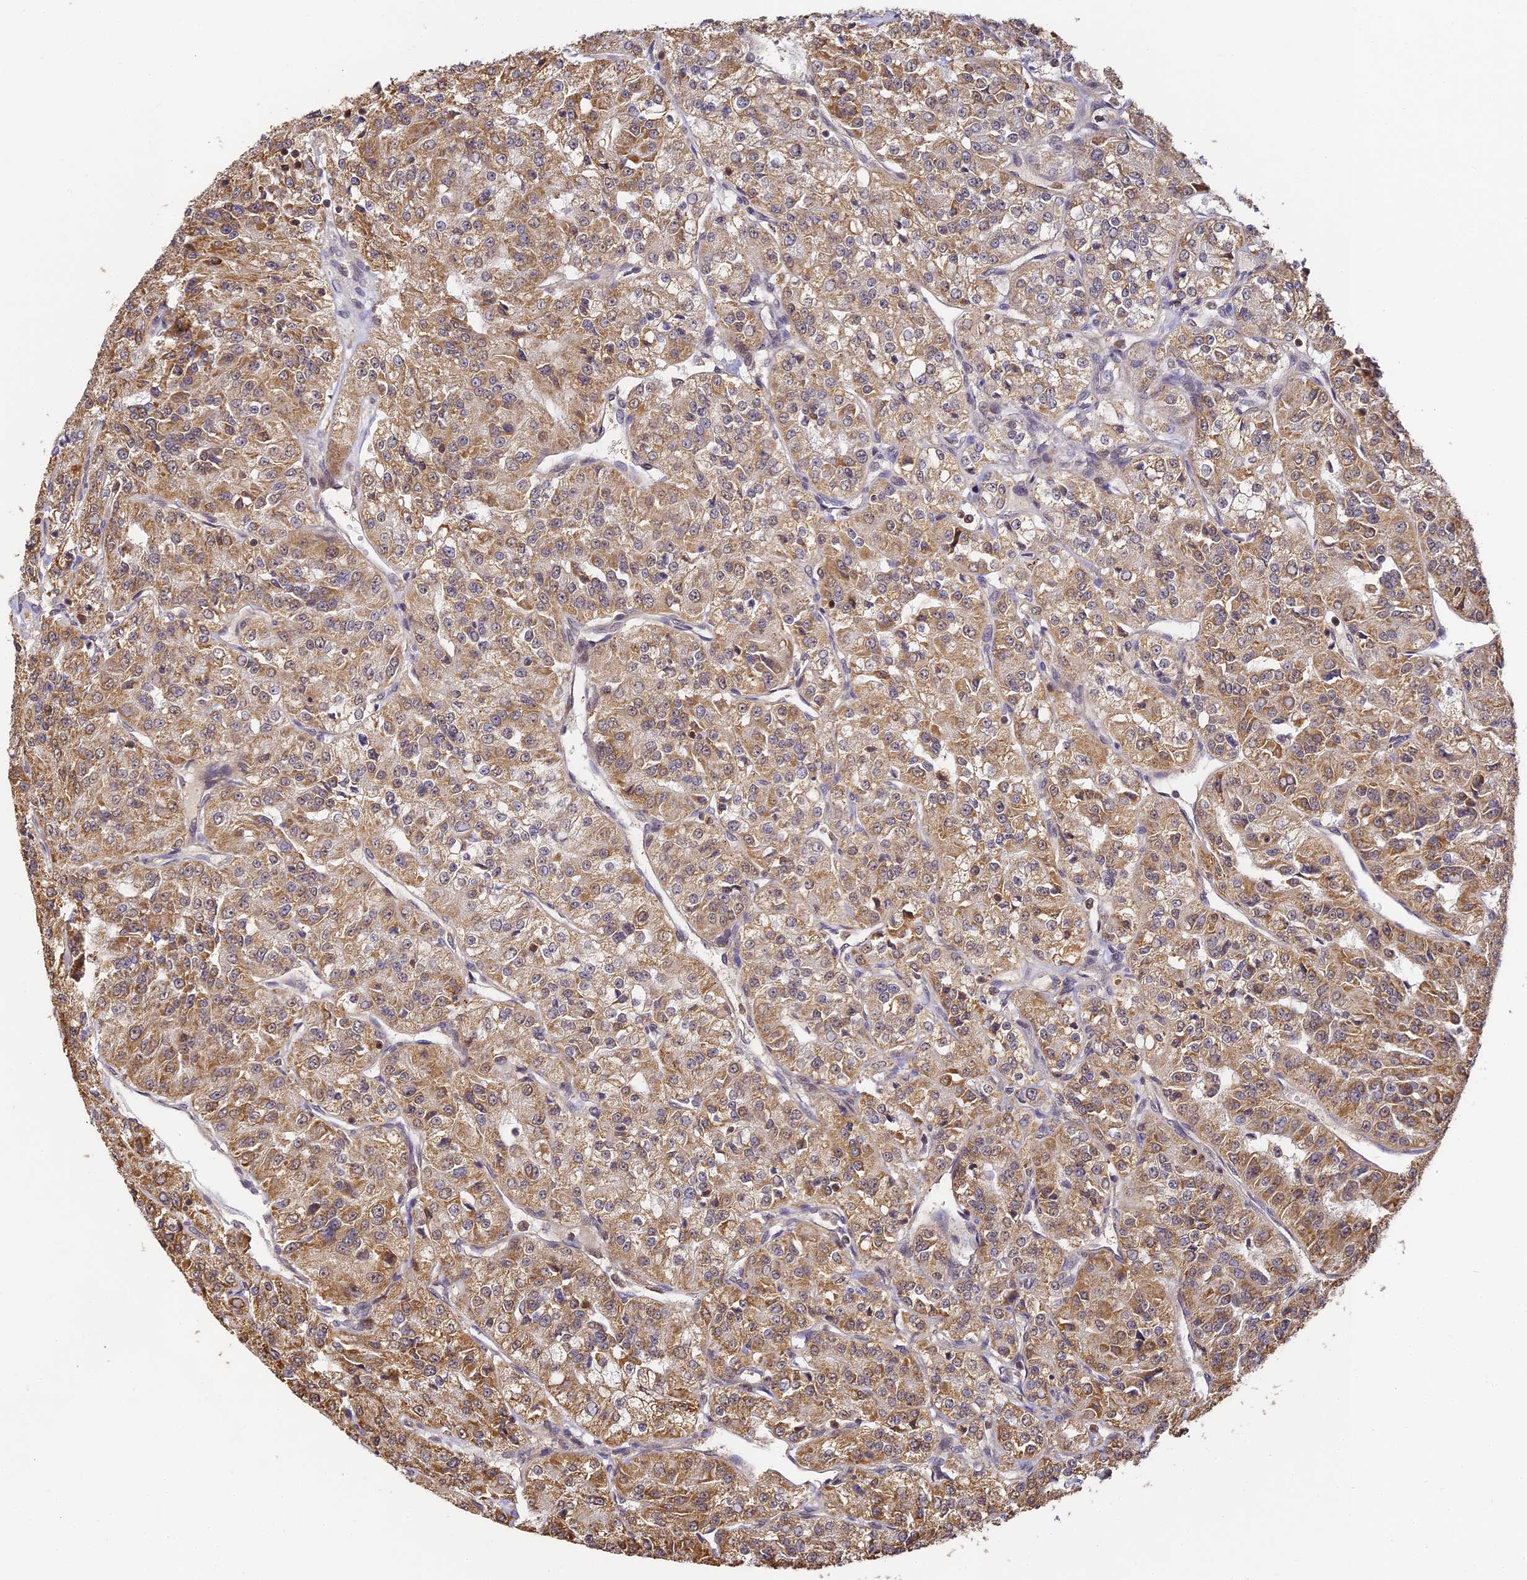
{"staining": {"intensity": "moderate", "quantity": ">75%", "location": "cytoplasmic/membranous"}, "tissue": "renal cancer", "cell_type": "Tumor cells", "image_type": "cancer", "snomed": [{"axis": "morphology", "description": "Adenocarcinoma, NOS"}, {"axis": "topography", "description": "Kidney"}], "caption": "Immunohistochemical staining of renal cancer (adenocarcinoma) shows medium levels of moderate cytoplasmic/membranous expression in approximately >75% of tumor cells.", "gene": "ZNF443", "patient": {"sex": "female", "age": 63}}